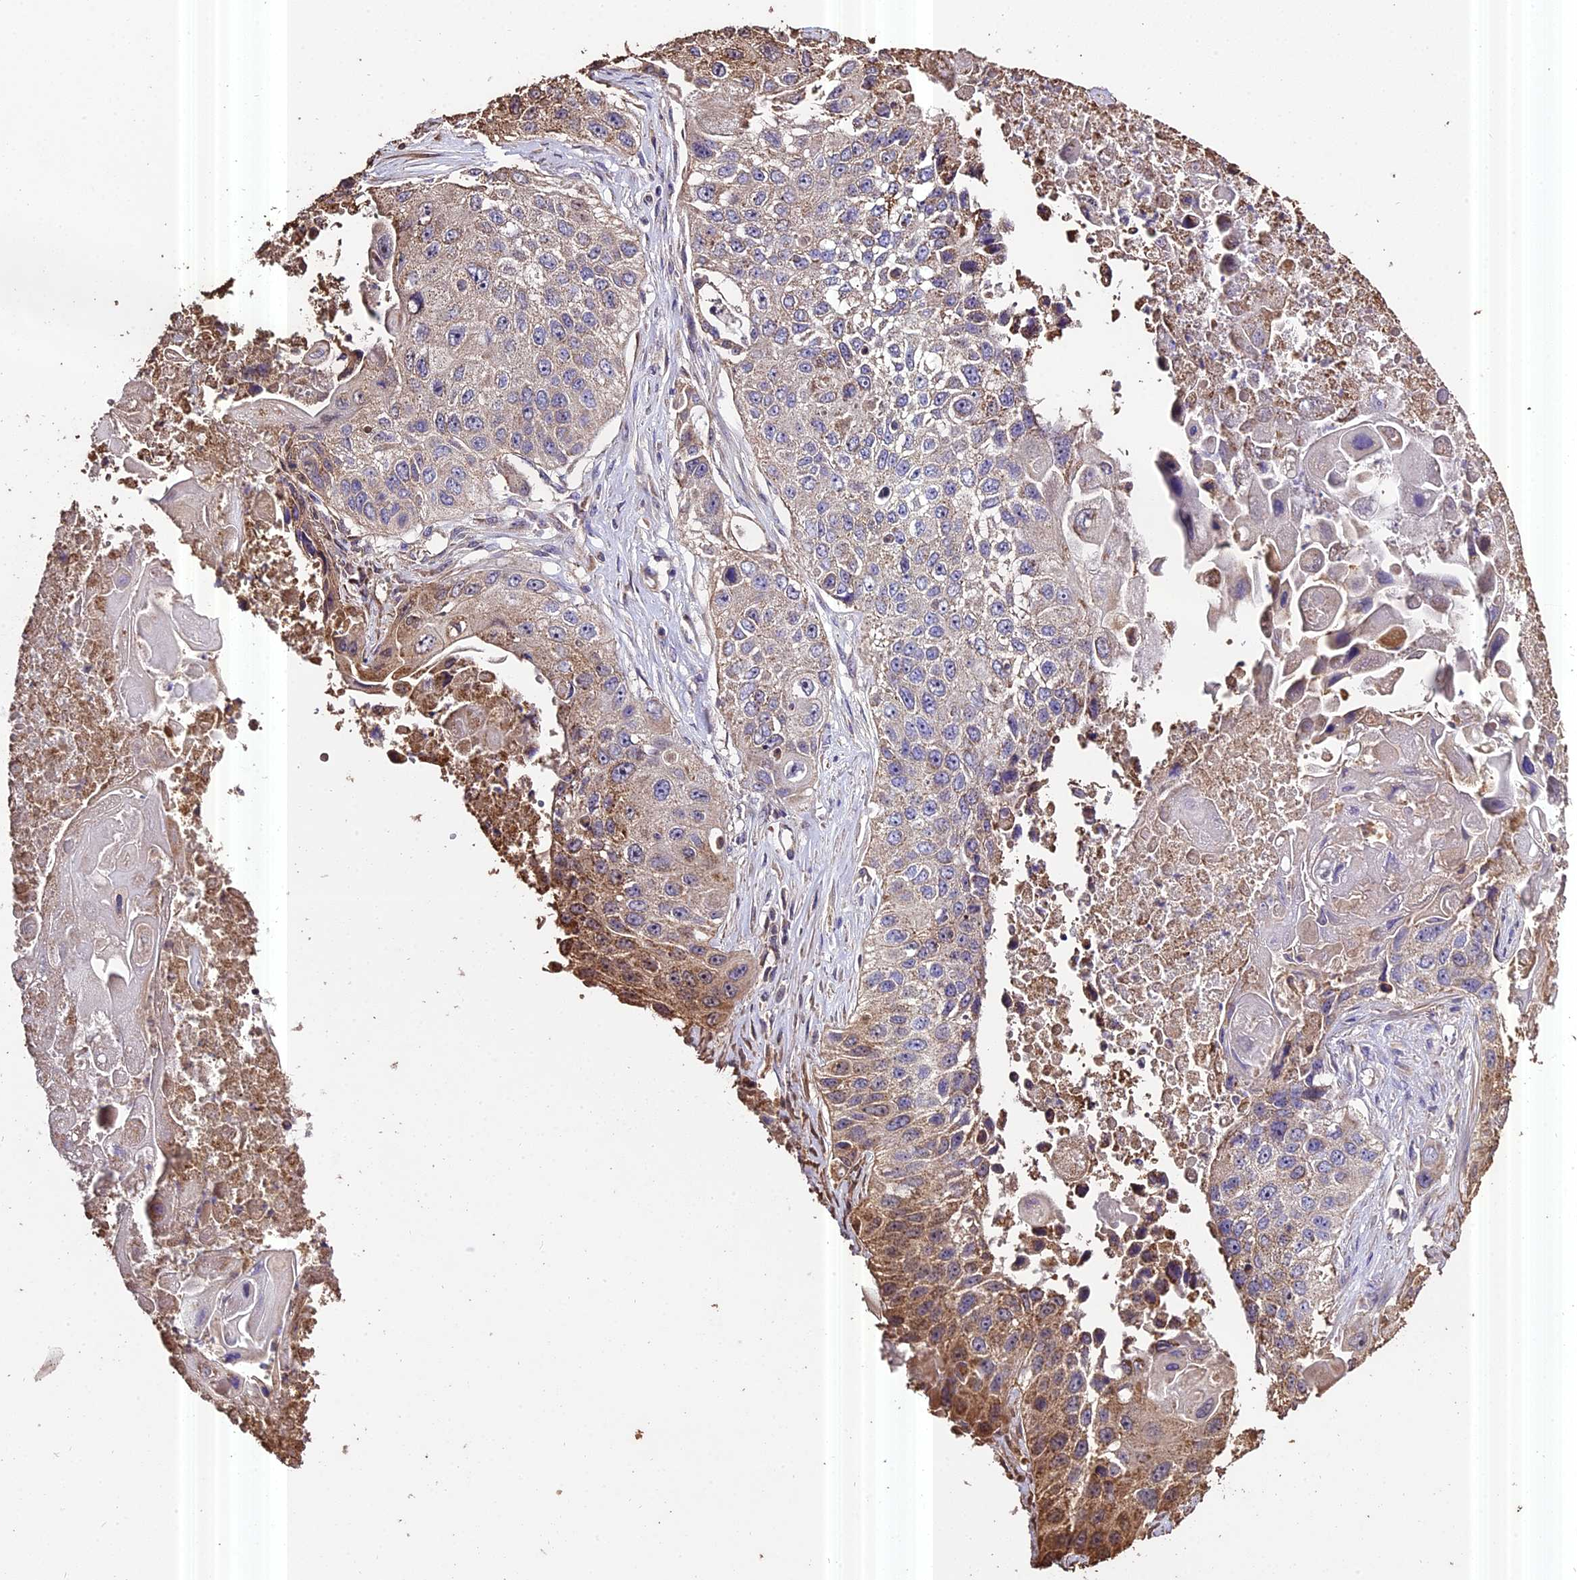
{"staining": {"intensity": "moderate", "quantity": "<25%", "location": "cytoplasmic/membranous"}, "tissue": "lung cancer", "cell_type": "Tumor cells", "image_type": "cancer", "snomed": [{"axis": "morphology", "description": "Squamous cell carcinoma, NOS"}, {"axis": "topography", "description": "Lung"}], "caption": "Lung squamous cell carcinoma stained for a protein shows moderate cytoplasmic/membranous positivity in tumor cells. Using DAB (3,3'-diaminobenzidine) (brown) and hematoxylin (blue) stains, captured at high magnification using brightfield microscopy.", "gene": "PGPEP1L", "patient": {"sex": "male", "age": 61}}